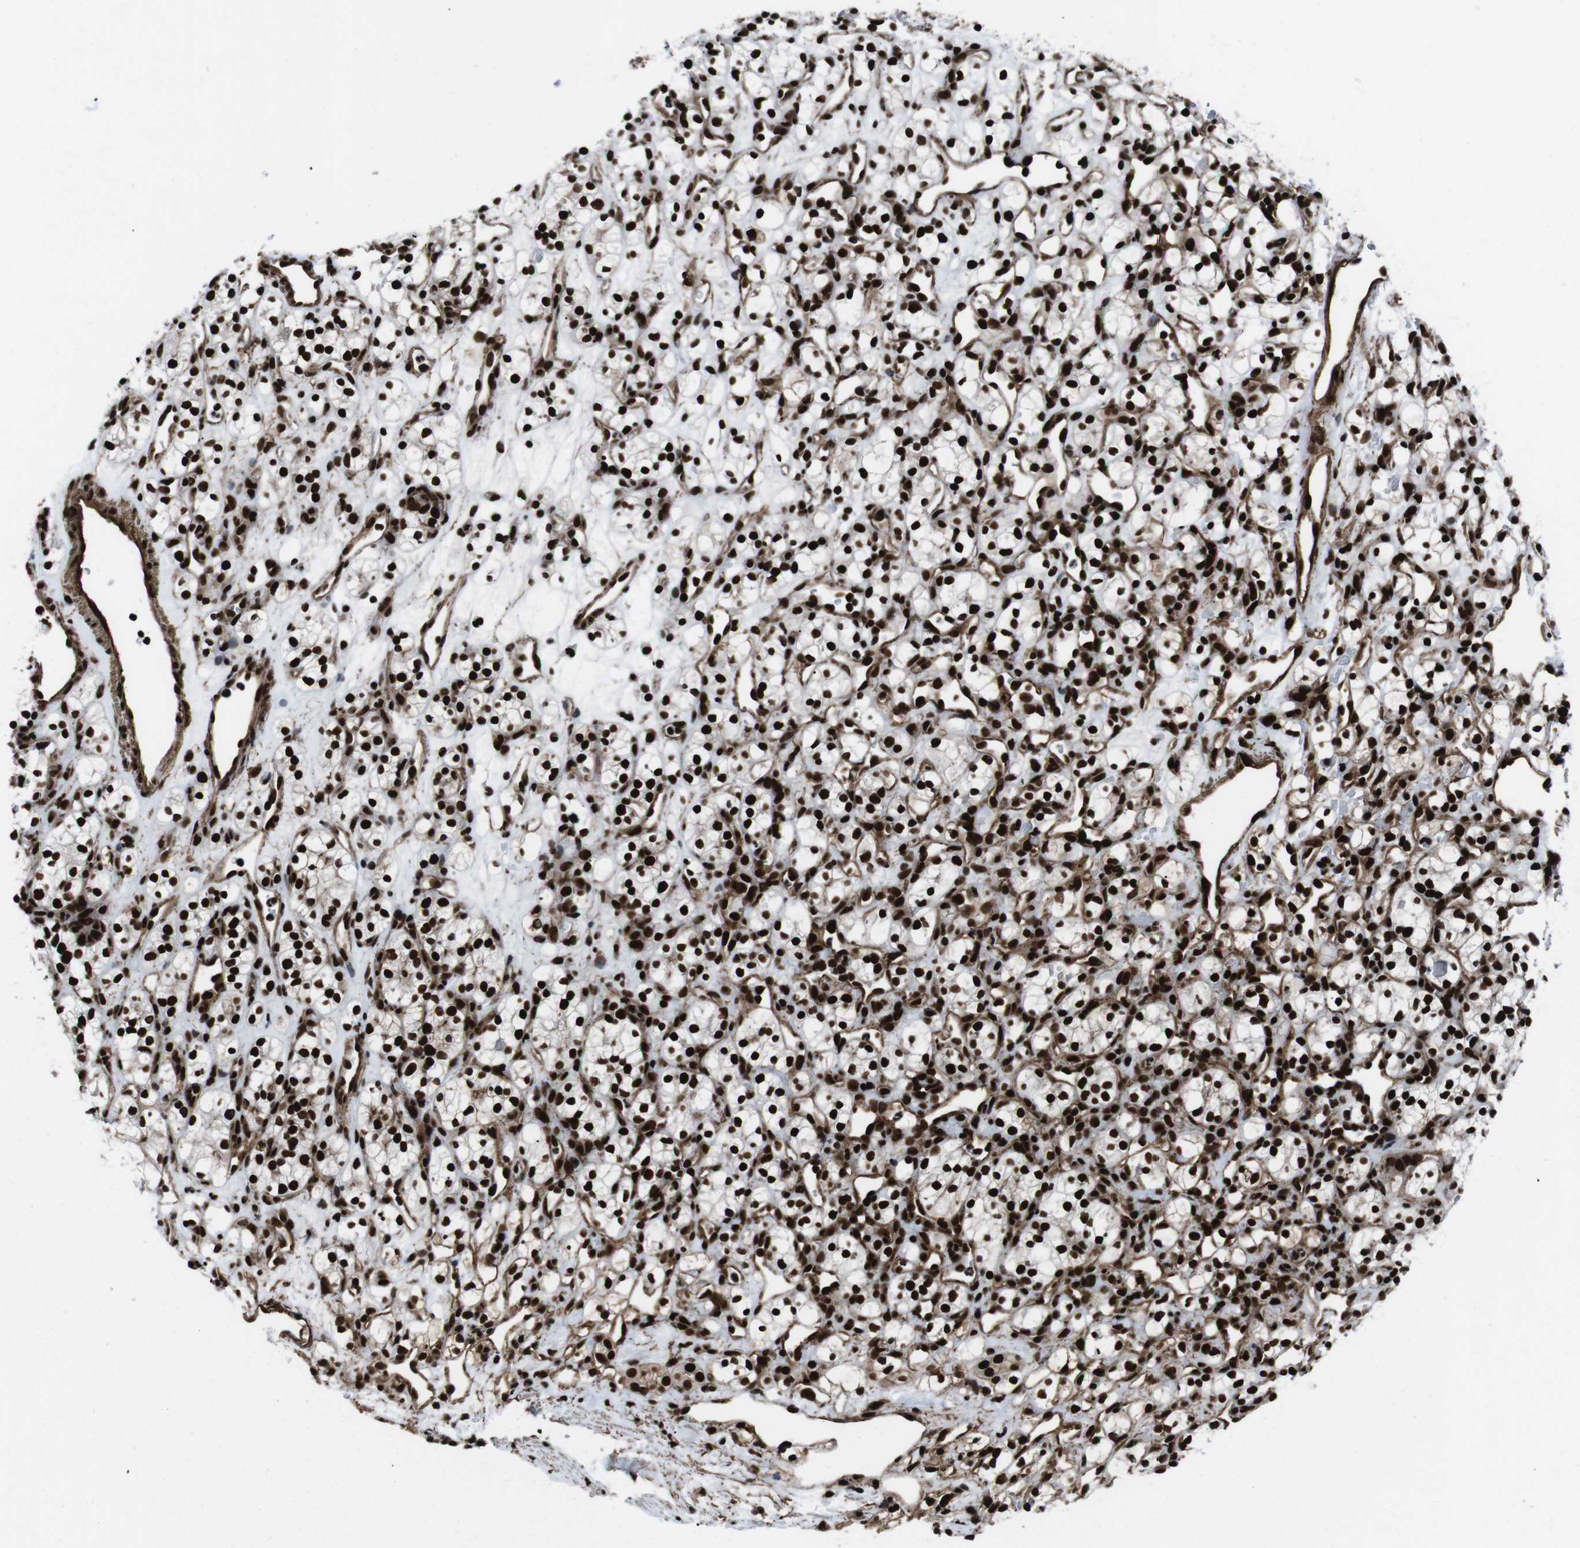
{"staining": {"intensity": "strong", "quantity": ">75%", "location": "cytoplasmic/membranous,nuclear"}, "tissue": "renal cancer", "cell_type": "Tumor cells", "image_type": "cancer", "snomed": [{"axis": "morphology", "description": "Adenocarcinoma, NOS"}, {"axis": "topography", "description": "Kidney"}], "caption": "High-magnification brightfield microscopy of adenocarcinoma (renal) stained with DAB (brown) and counterstained with hematoxylin (blue). tumor cells exhibit strong cytoplasmic/membranous and nuclear positivity is appreciated in approximately>75% of cells.", "gene": "HNRNPU", "patient": {"sex": "female", "age": 60}}